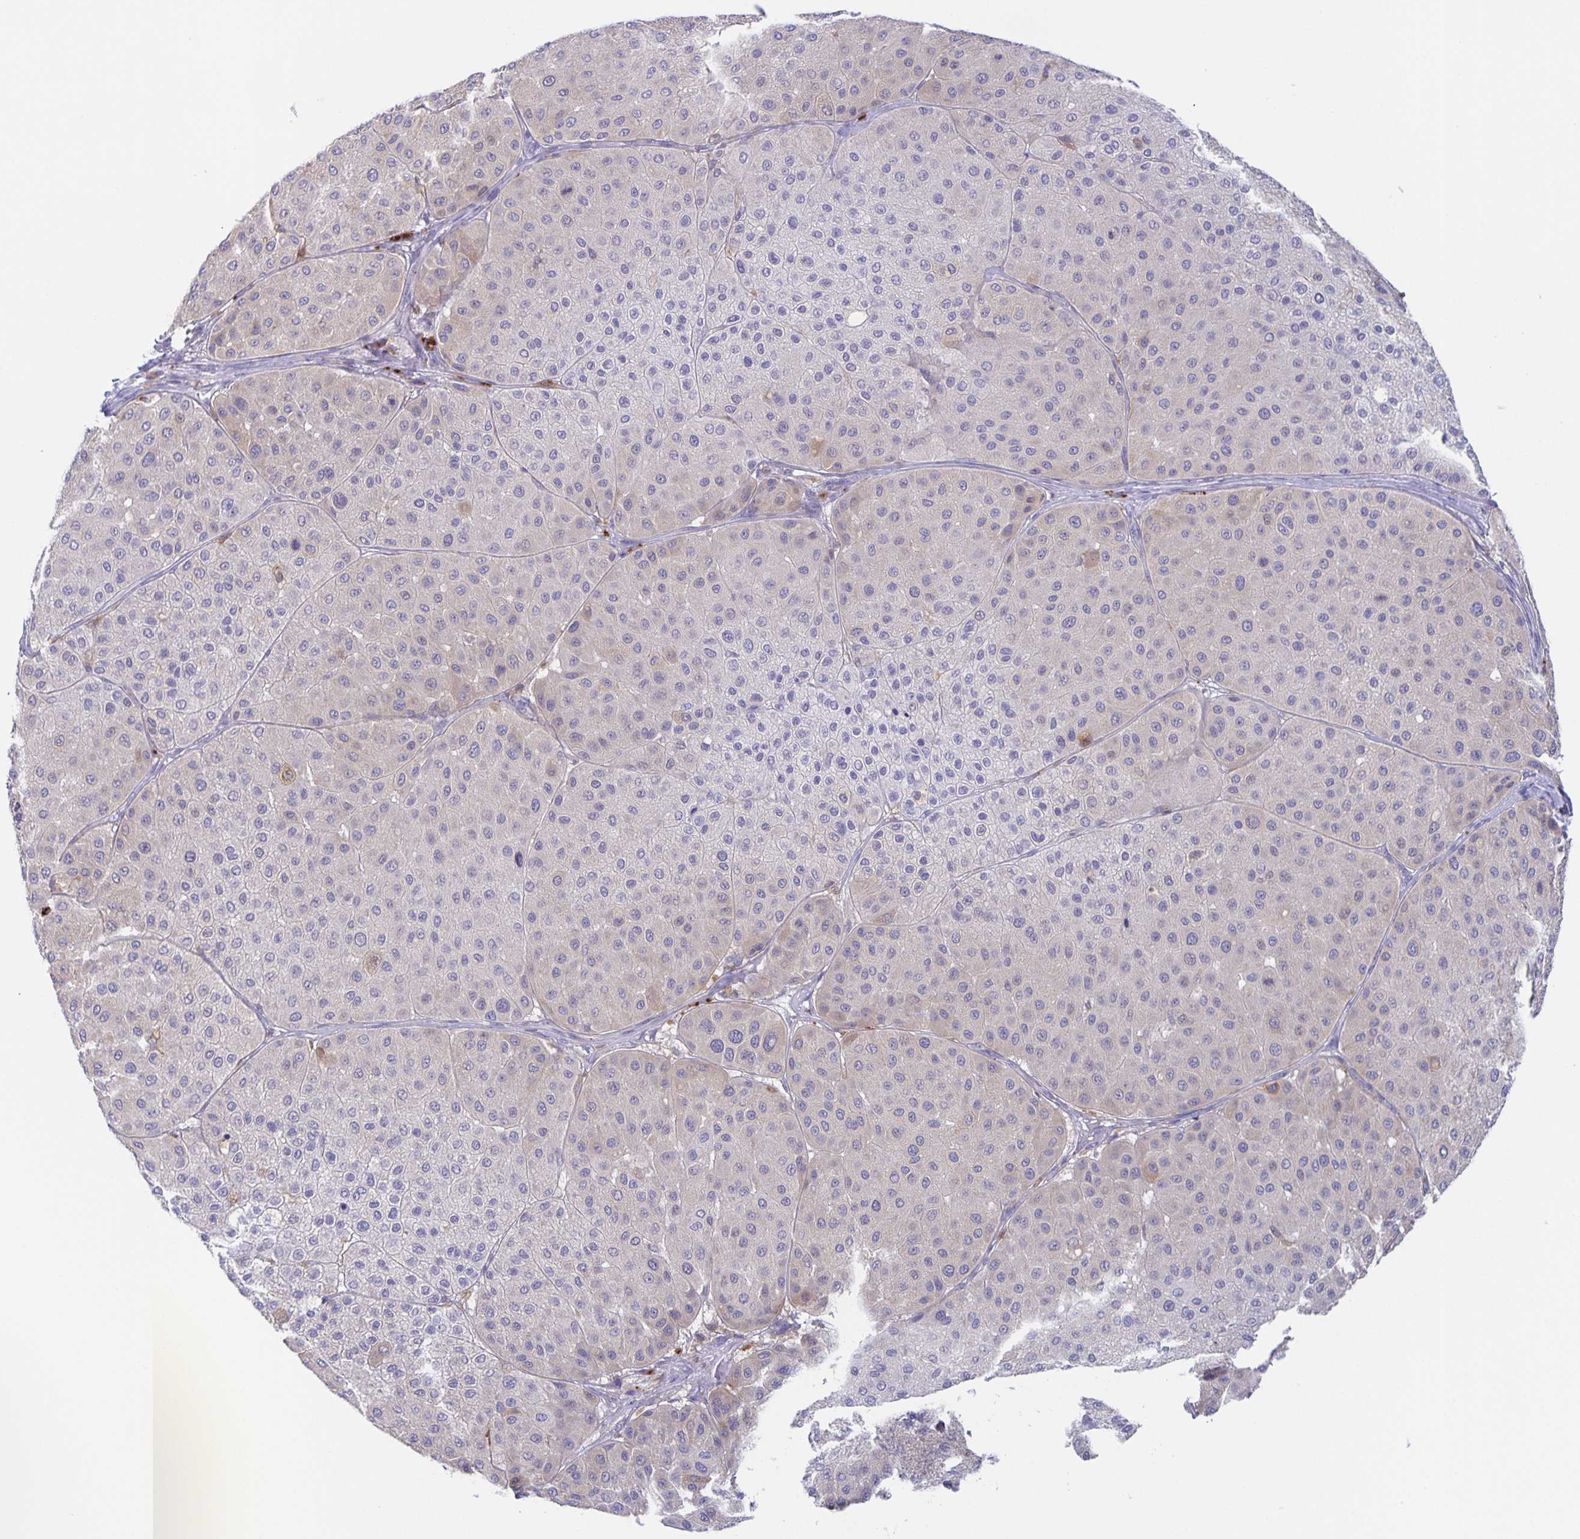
{"staining": {"intensity": "negative", "quantity": "none", "location": "none"}, "tissue": "melanoma", "cell_type": "Tumor cells", "image_type": "cancer", "snomed": [{"axis": "morphology", "description": "Malignant melanoma, Metastatic site"}, {"axis": "topography", "description": "Smooth muscle"}], "caption": "Malignant melanoma (metastatic site) stained for a protein using immunohistochemistry shows no staining tumor cells.", "gene": "LIPA", "patient": {"sex": "male", "age": 41}}